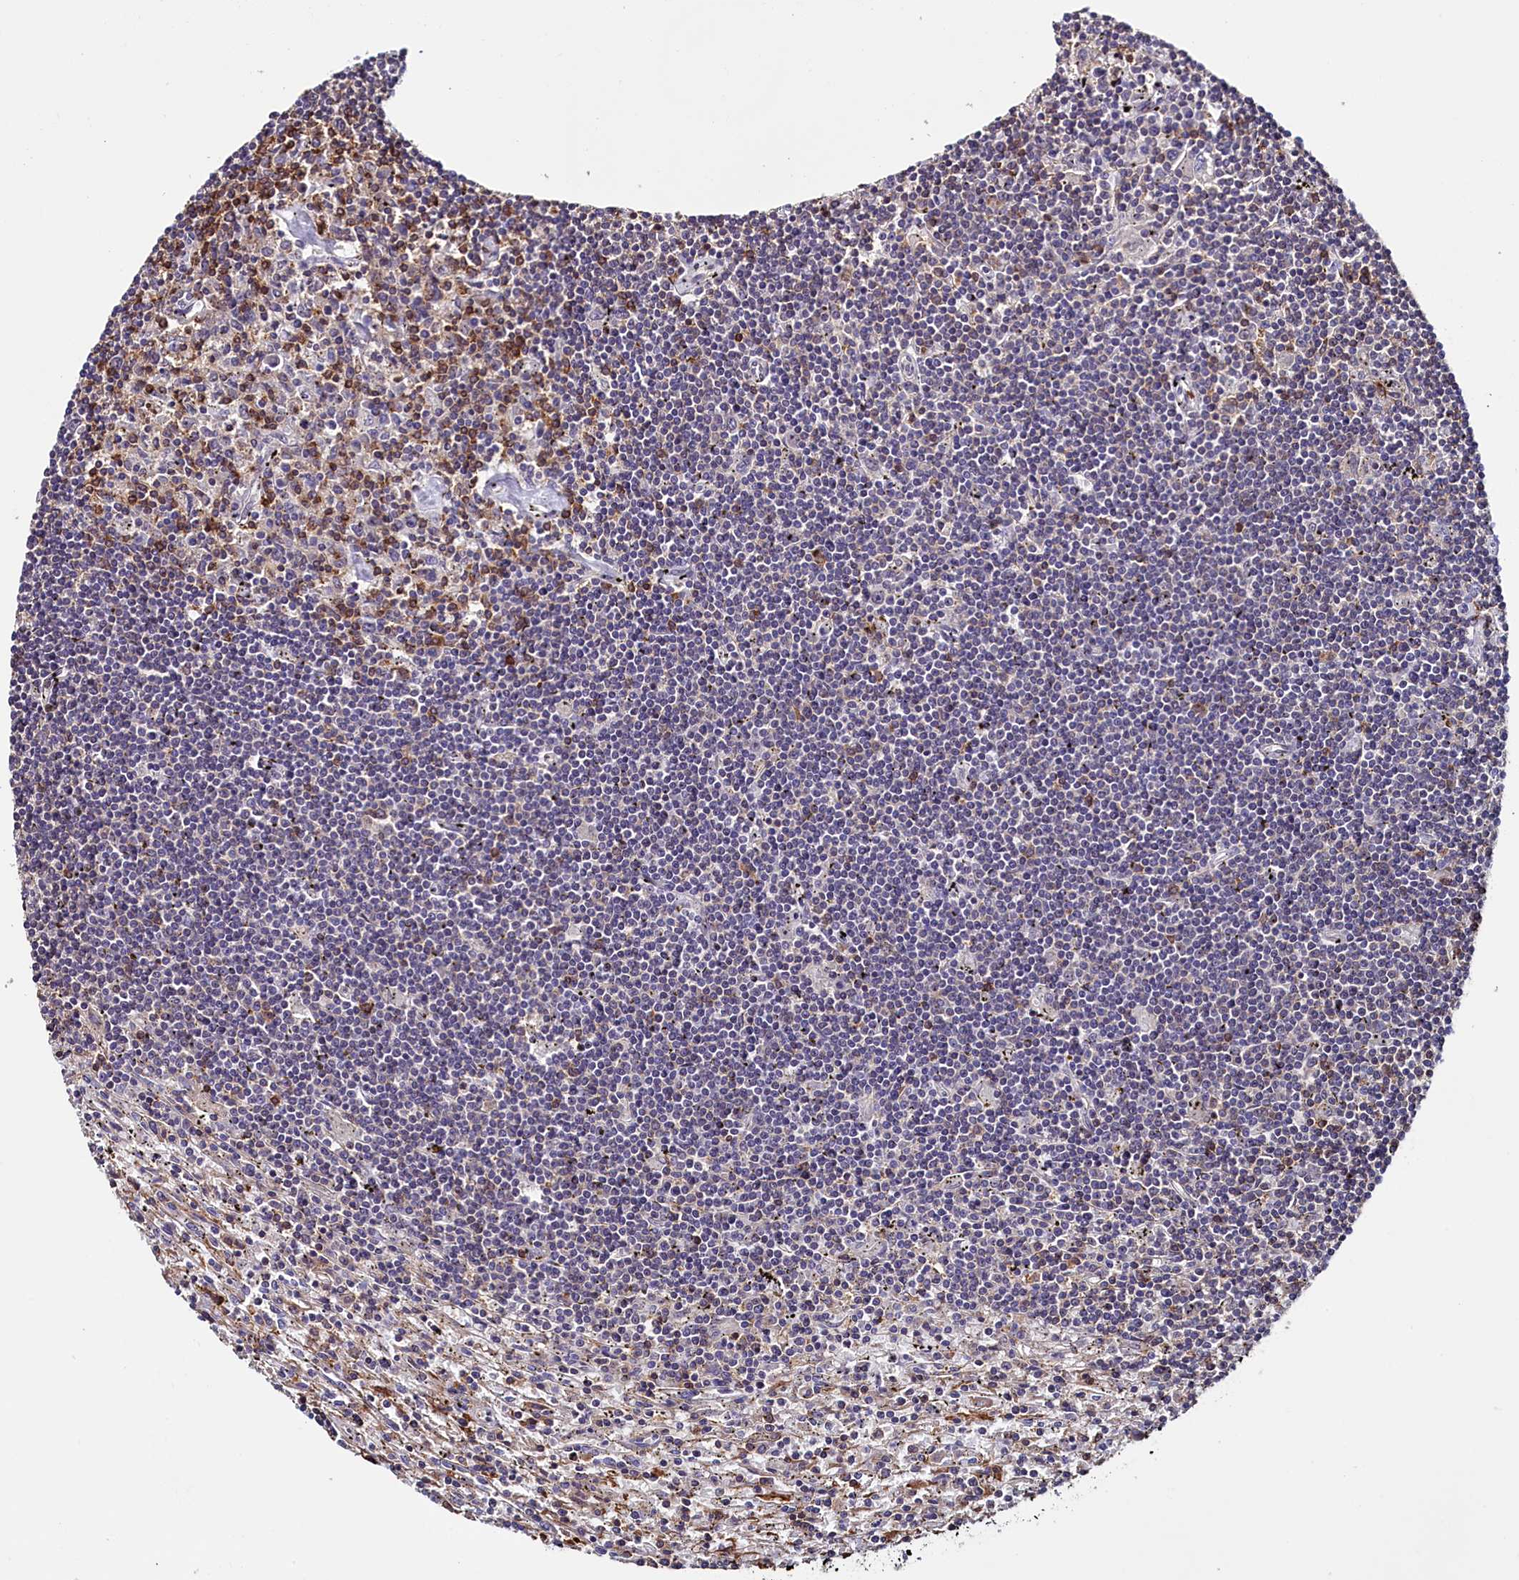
{"staining": {"intensity": "negative", "quantity": "none", "location": "none"}, "tissue": "lymphoma", "cell_type": "Tumor cells", "image_type": "cancer", "snomed": [{"axis": "morphology", "description": "Malignant lymphoma, non-Hodgkin's type, Low grade"}, {"axis": "topography", "description": "Spleen"}], "caption": "Protein analysis of malignant lymphoma, non-Hodgkin's type (low-grade) reveals no significant staining in tumor cells. (Stains: DAB immunohistochemistry (IHC) with hematoxylin counter stain, Microscopy: brightfield microscopy at high magnification).", "gene": "CIAPIN1", "patient": {"sex": "male", "age": 76}}